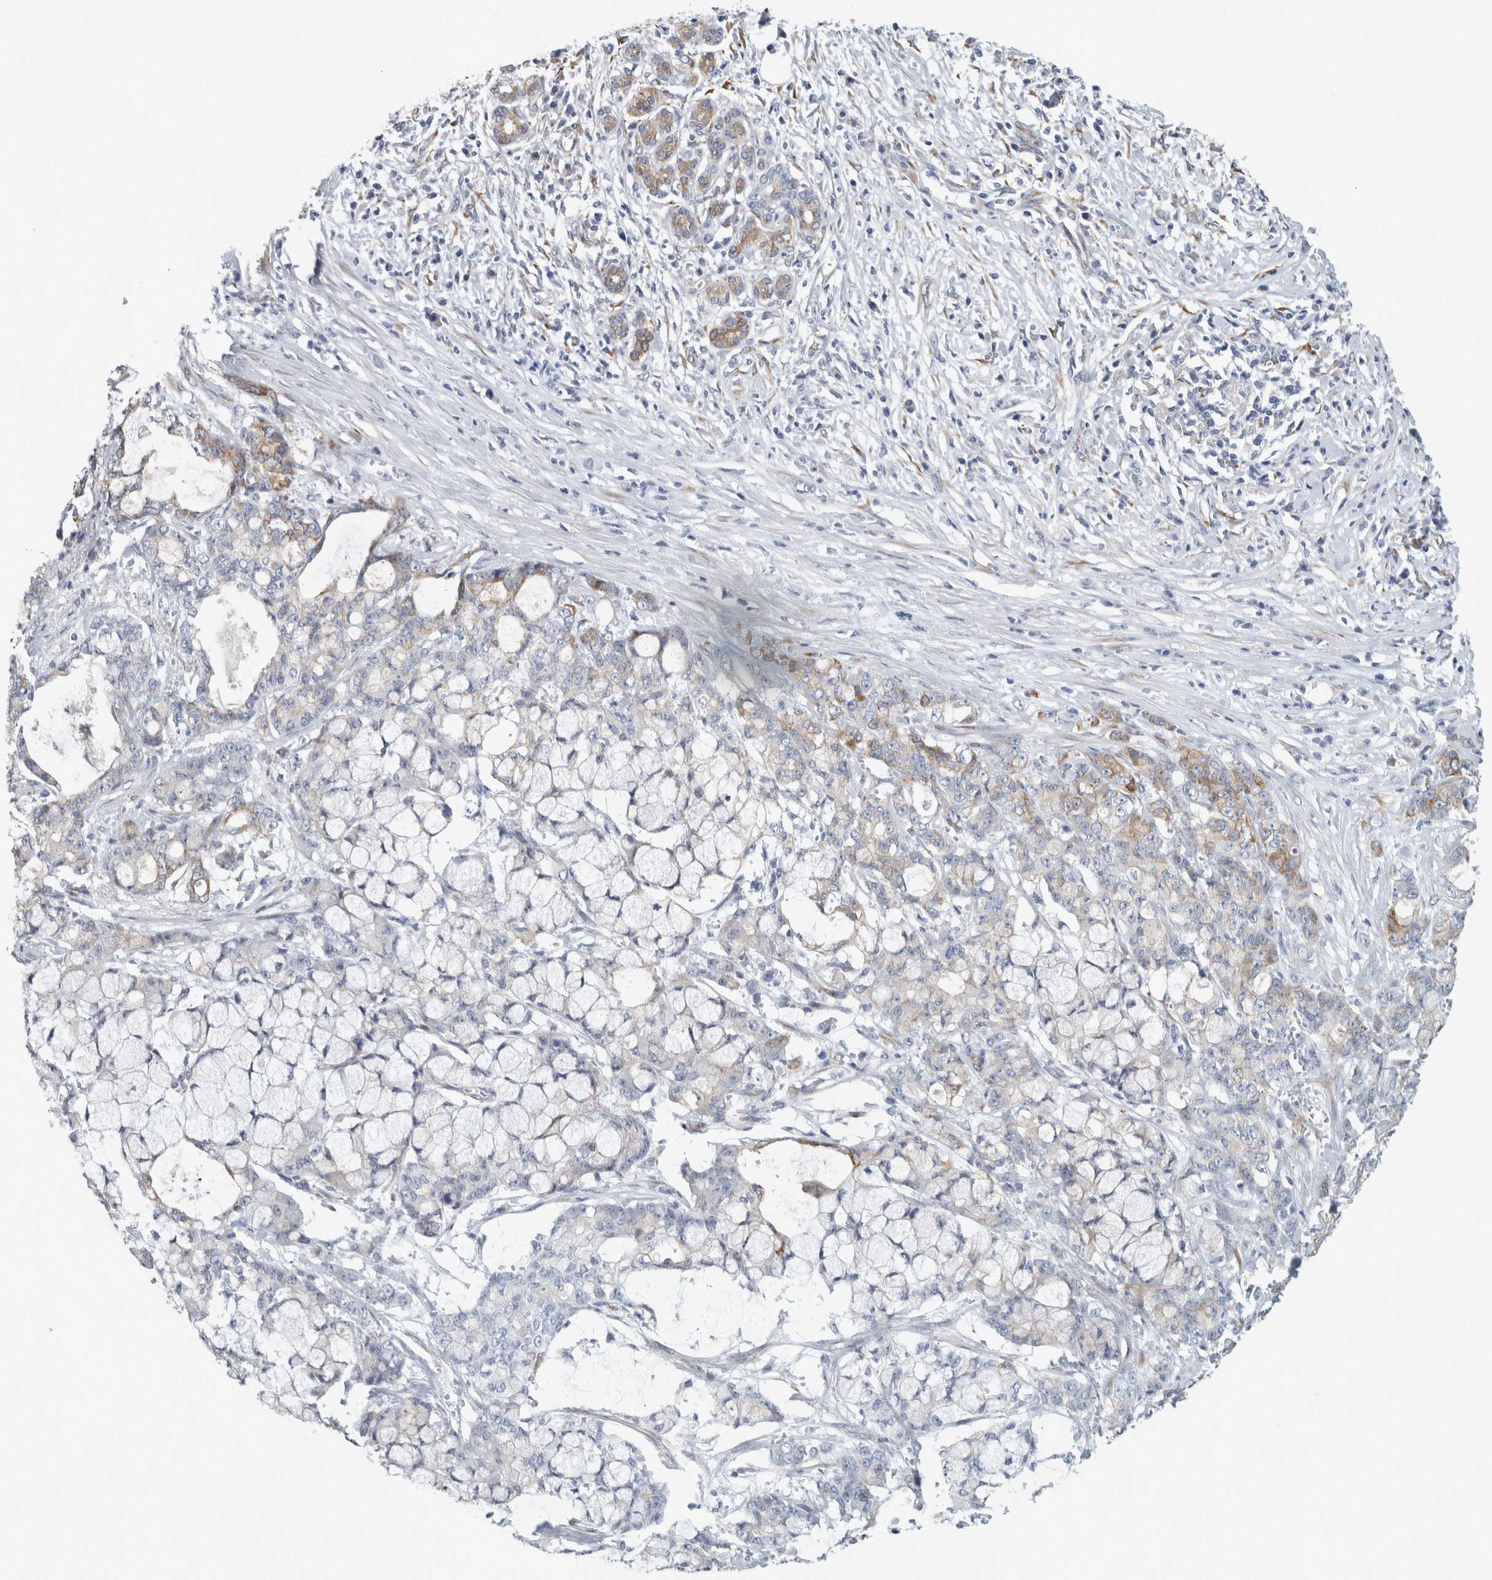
{"staining": {"intensity": "weak", "quantity": "<25%", "location": "cytoplasmic/membranous"}, "tissue": "pancreatic cancer", "cell_type": "Tumor cells", "image_type": "cancer", "snomed": [{"axis": "morphology", "description": "Adenocarcinoma, NOS"}, {"axis": "topography", "description": "Pancreas"}], "caption": "This photomicrograph is of pancreatic cancer (adenocarcinoma) stained with immunohistochemistry to label a protein in brown with the nuclei are counter-stained blue. There is no staining in tumor cells. Nuclei are stained in blue.", "gene": "B3GNT3", "patient": {"sex": "female", "age": 73}}